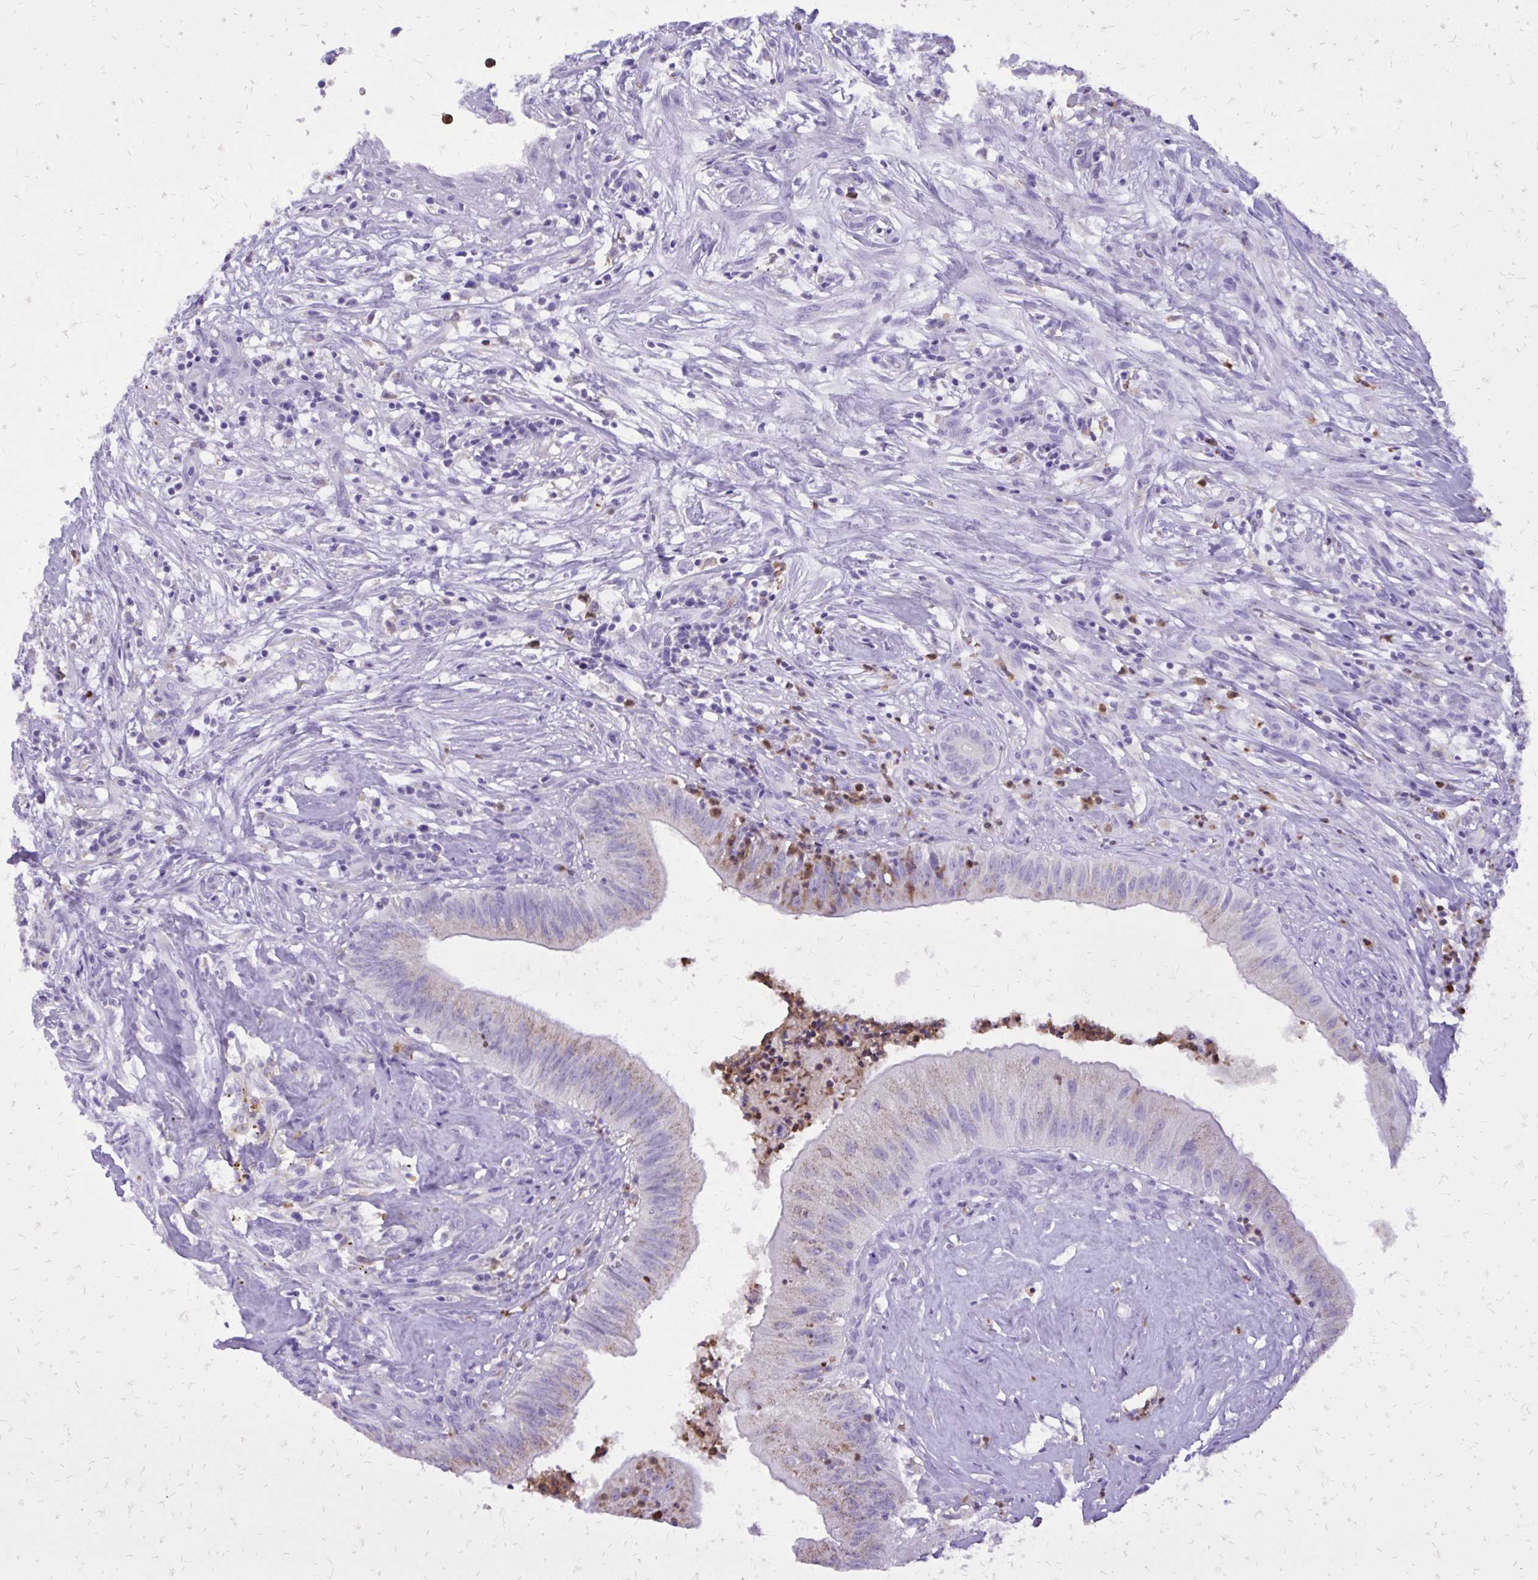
{"staining": {"intensity": "weak", "quantity": "<25%", "location": "cytoplasmic/membranous"}, "tissue": "head and neck cancer", "cell_type": "Tumor cells", "image_type": "cancer", "snomed": [{"axis": "morphology", "description": "Adenocarcinoma, NOS"}, {"axis": "topography", "description": "Head-Neck"}], "caption": "This histopathology image is of head and neck cancer (adenocarcinoma) stained with immunohistochemistry to label a protein in brown with the nuclei are counter-stained blue. There is no expression in tumor cells.", "gene": "CAT", "patient": {"sex": "male", "age": 44}}